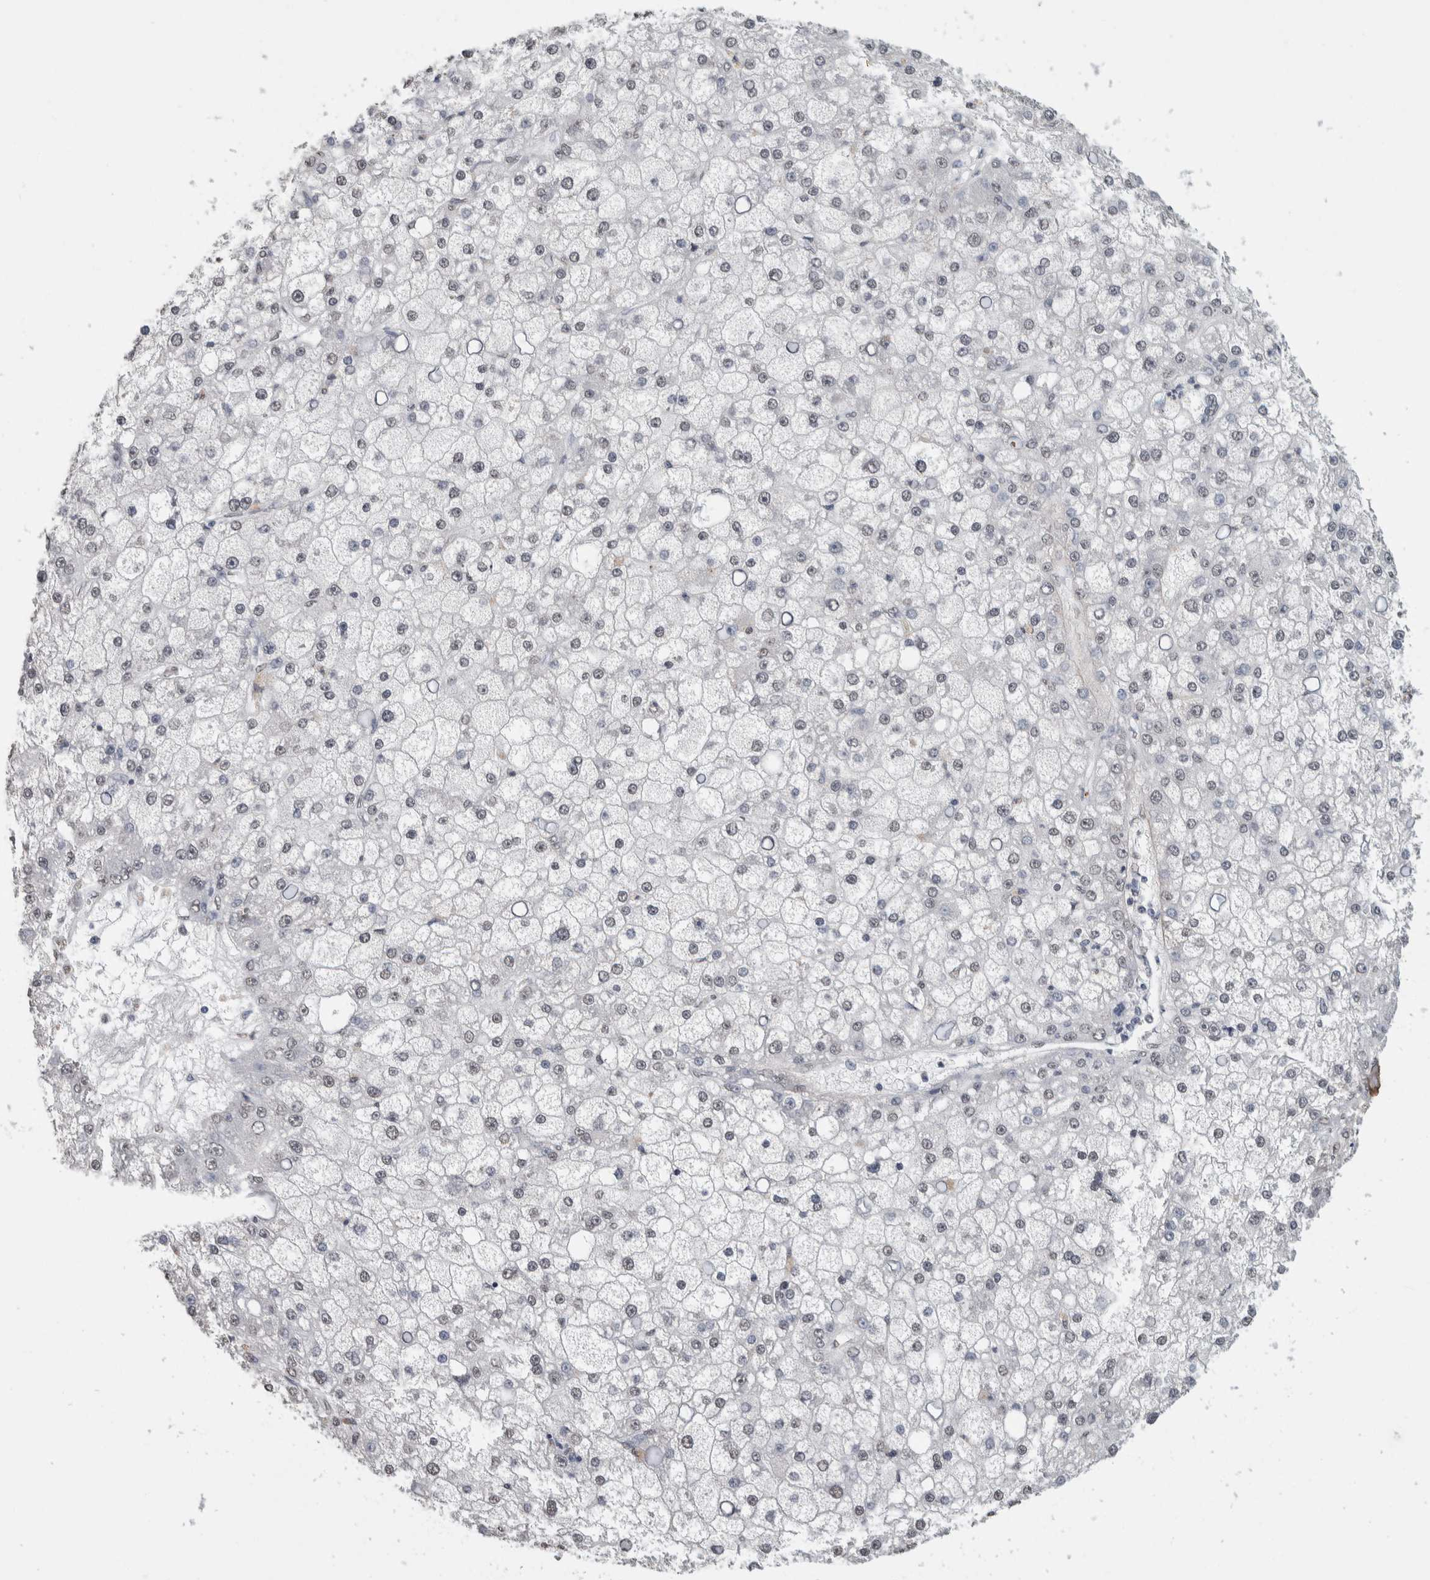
{"staining": {"intensity": "negative", "quantity": "none", "location": "none"}, "tissue": "liver cancer", "cell_type": "Tumor cells", "image_type": "cancer", "snomed": [{"axis": "morphology", "description": "Carcinoma, Hepatocellular, NOS"}, {"axis": "topography", "description": "Liver"}], "caption": "IHC photomicrograph of neoplastic tissue: human hepatocellular carcinoma (liver) stained with DAB (3,3'-diaminobenzidine) shows no significant protein staining in tumor cells.", "gene": "LTBP1", "patient": {"sex": "male", "age": 67}}